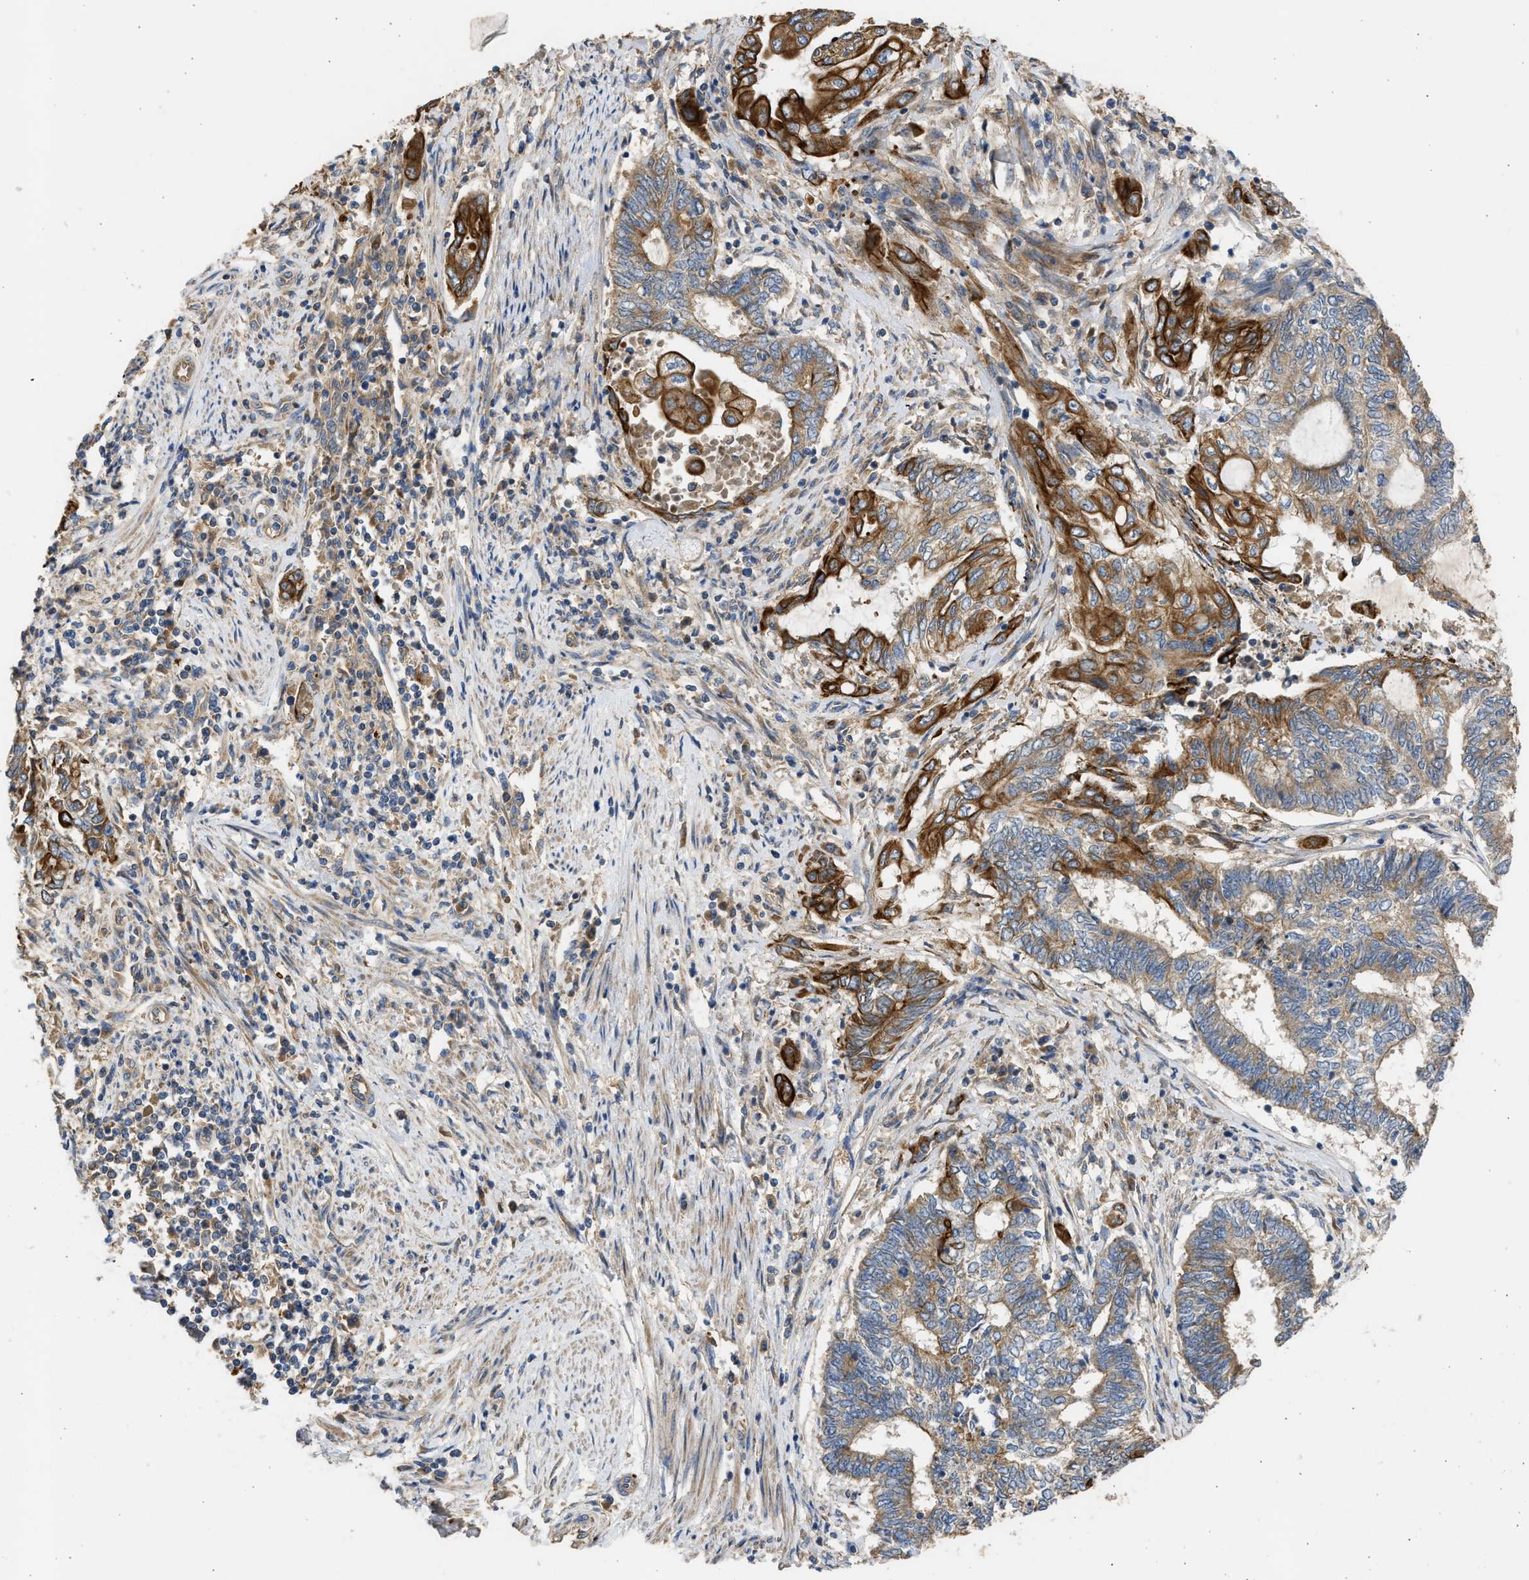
{"staining": {"intensity": "moderate", "quantity": ">75%", "location": "cytoplasmic/membranous"}, "tissue": "endometrial cancer", "cell_type": "Tumor cells", "image_type": "cancer", "snomed": [{"axis": "morphology", "description": "Adenocarcinoma, NOS"}, {"axis": "topography", "description": "Uterus"}, {"axis": "topography", "description": "Endometrium"}], "caption": "Immunohistochemistry (IHC) histopathology image of endometrial cancer (adenocarcinoma) stained for a protein (brown), which demonstrates medium levels of moderate cytoplasmic/membranous staining in approximately >75% of tumor cells.", "gene": "CSRNP2", "patient": {"sex": "female", "age": 70}}